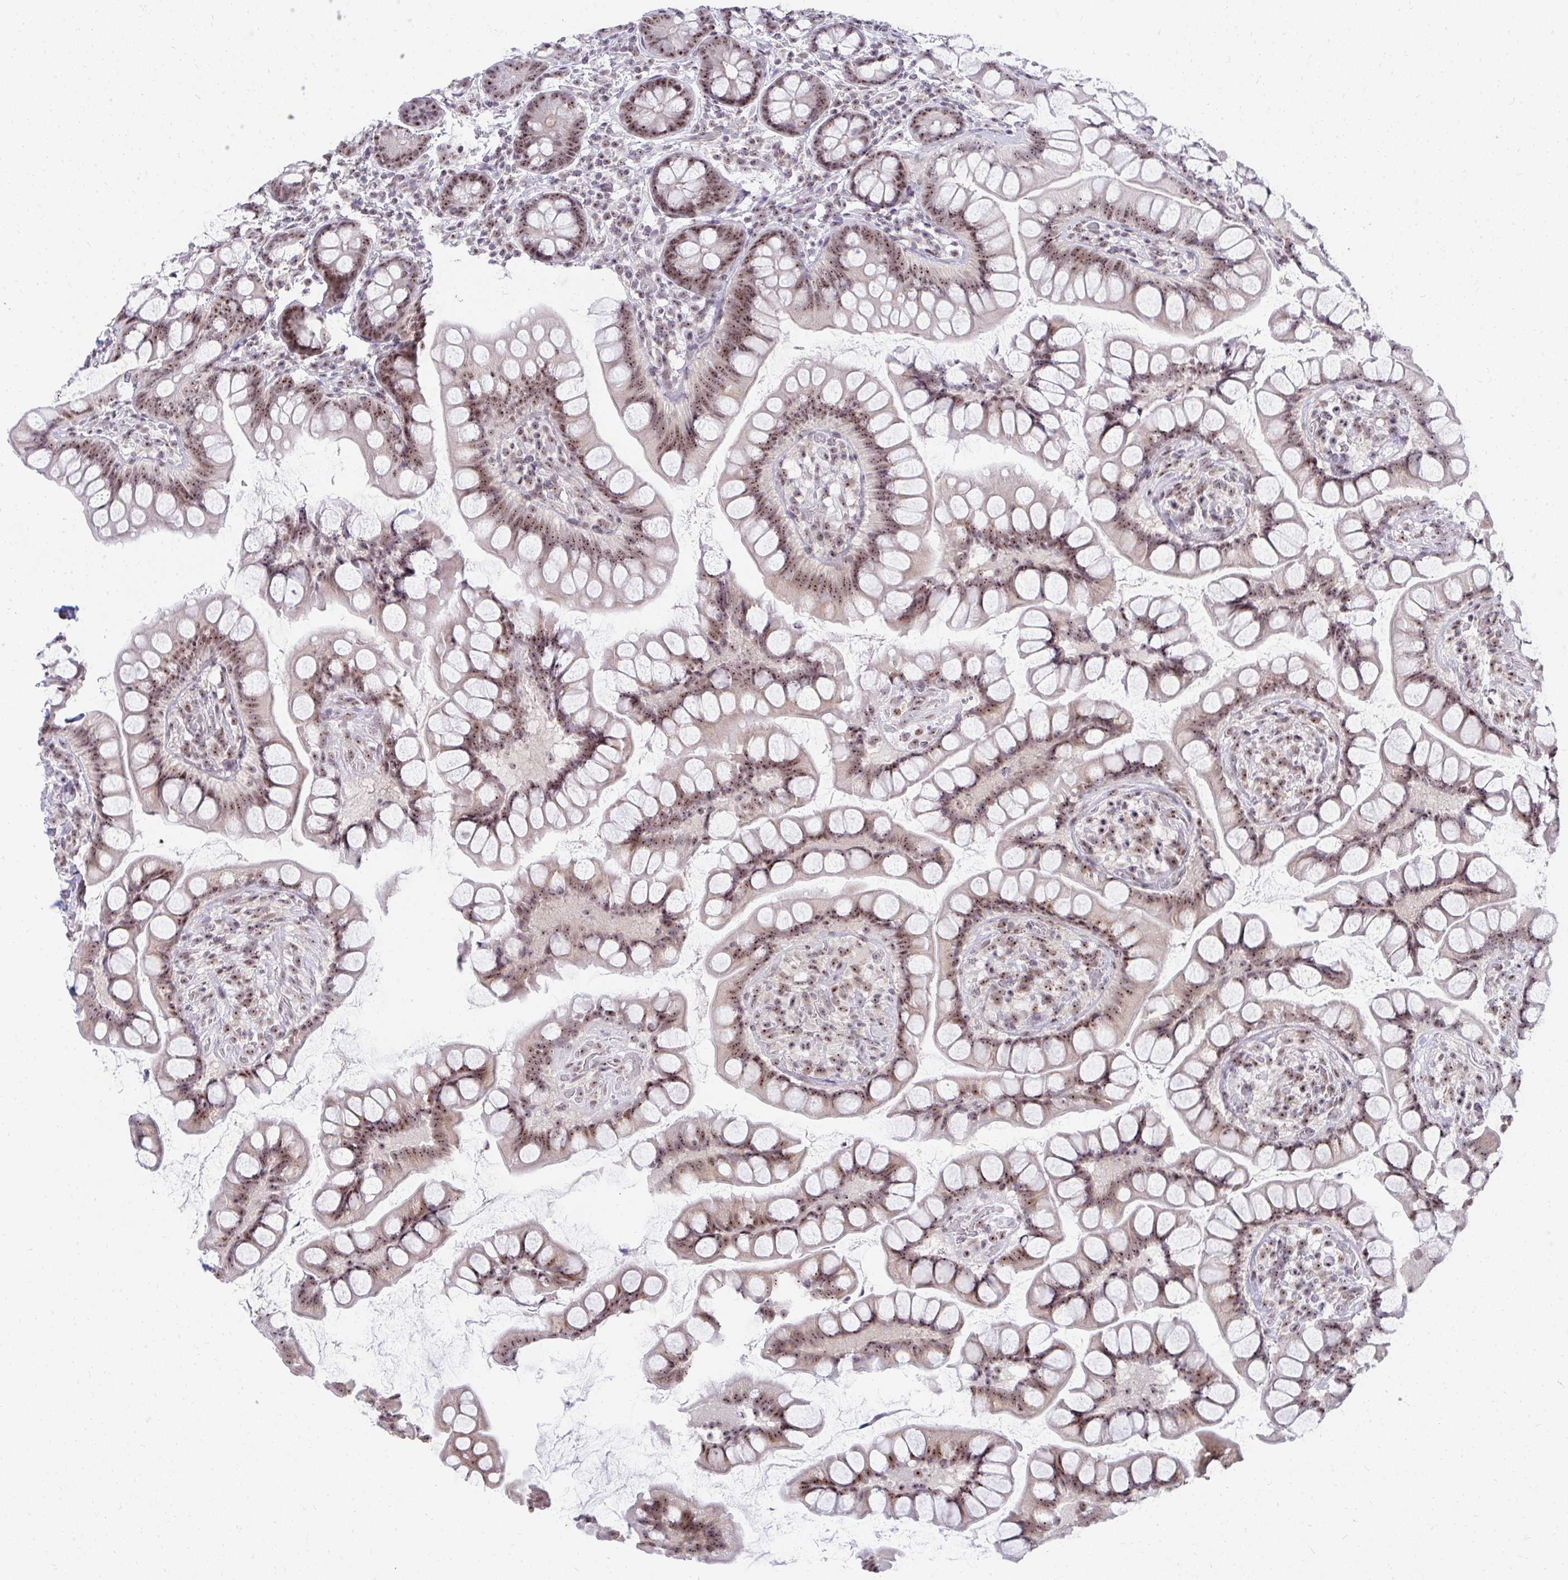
{"staining": {"intensity": "moderate", "quantity": ">75%", "location": "nuclear"}, "tissue": "small intestine", "cell_type": "Glandular cells", "image_type": "normal", "snomed": [{"axis": "morphology", "description": "Normal tissue, NOS"}, {"axis": "topography", "description": "Small intestine"}], "caption": "Small intestine stained for a protein shows moderate nuclear positivity in glandular cells. (IHC, brightfield microscopy, high magnification).", "gene": "HIRA", "patient": {"sex": "male", "age": 70}}